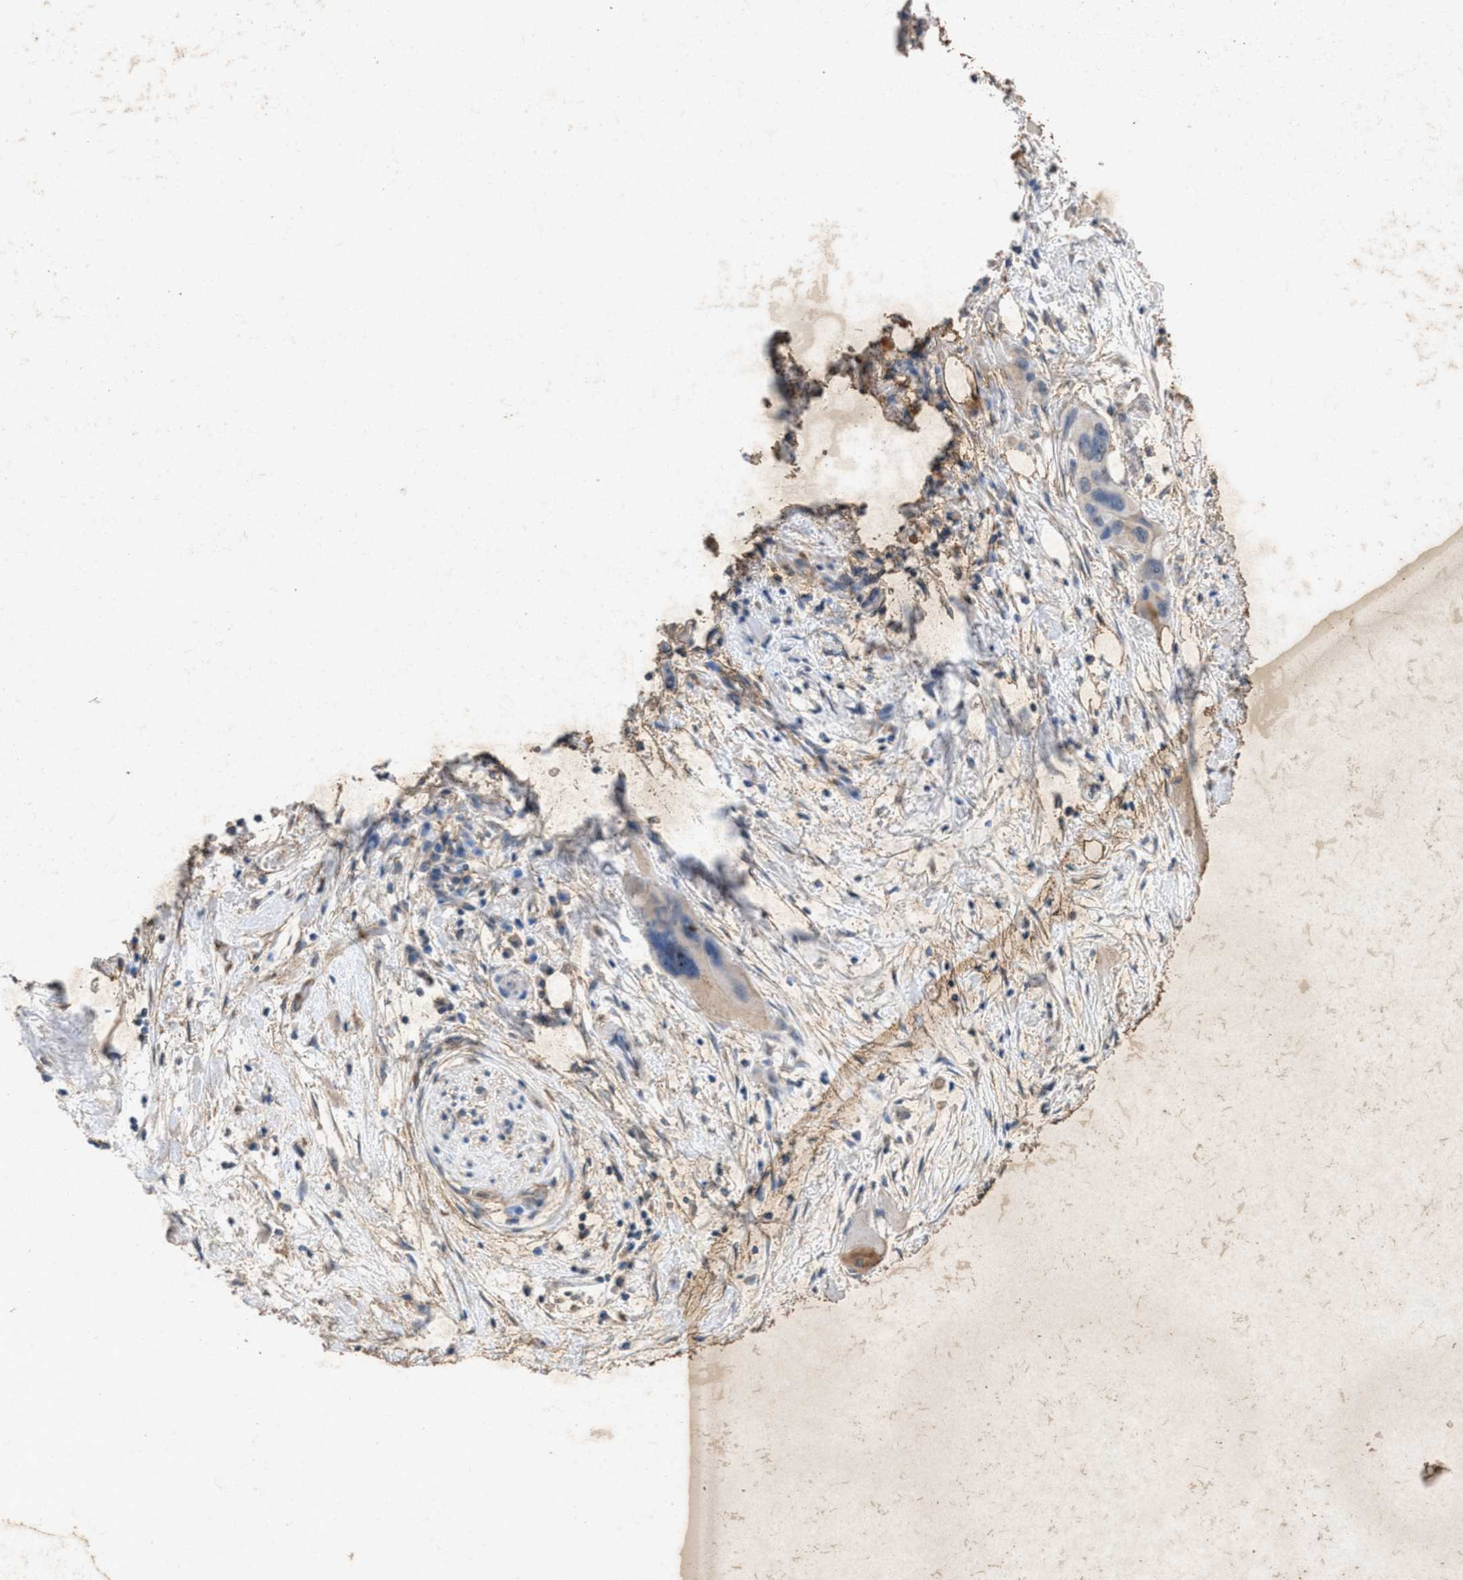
{"staining": {"intensity": "weak", "quantity": "<25%", "location": "cytoplasmic/membranous"}, "tissue": "pancreatic cancer", "cell_type": "Tumor cells", "image_type": "cancer", "snomed": [{"axis": "morphology", "description": "Adenocarcinoma, NOS"}, {"axis": "topography", "description": "Pancreas"}], "caption": "Photomicrograph shows no significant protein positivity in tumor cells of adenocarcinoma (pancreatic).", "gene": "LTB4R2", "patient": {"sex": "male", "age": 73}}